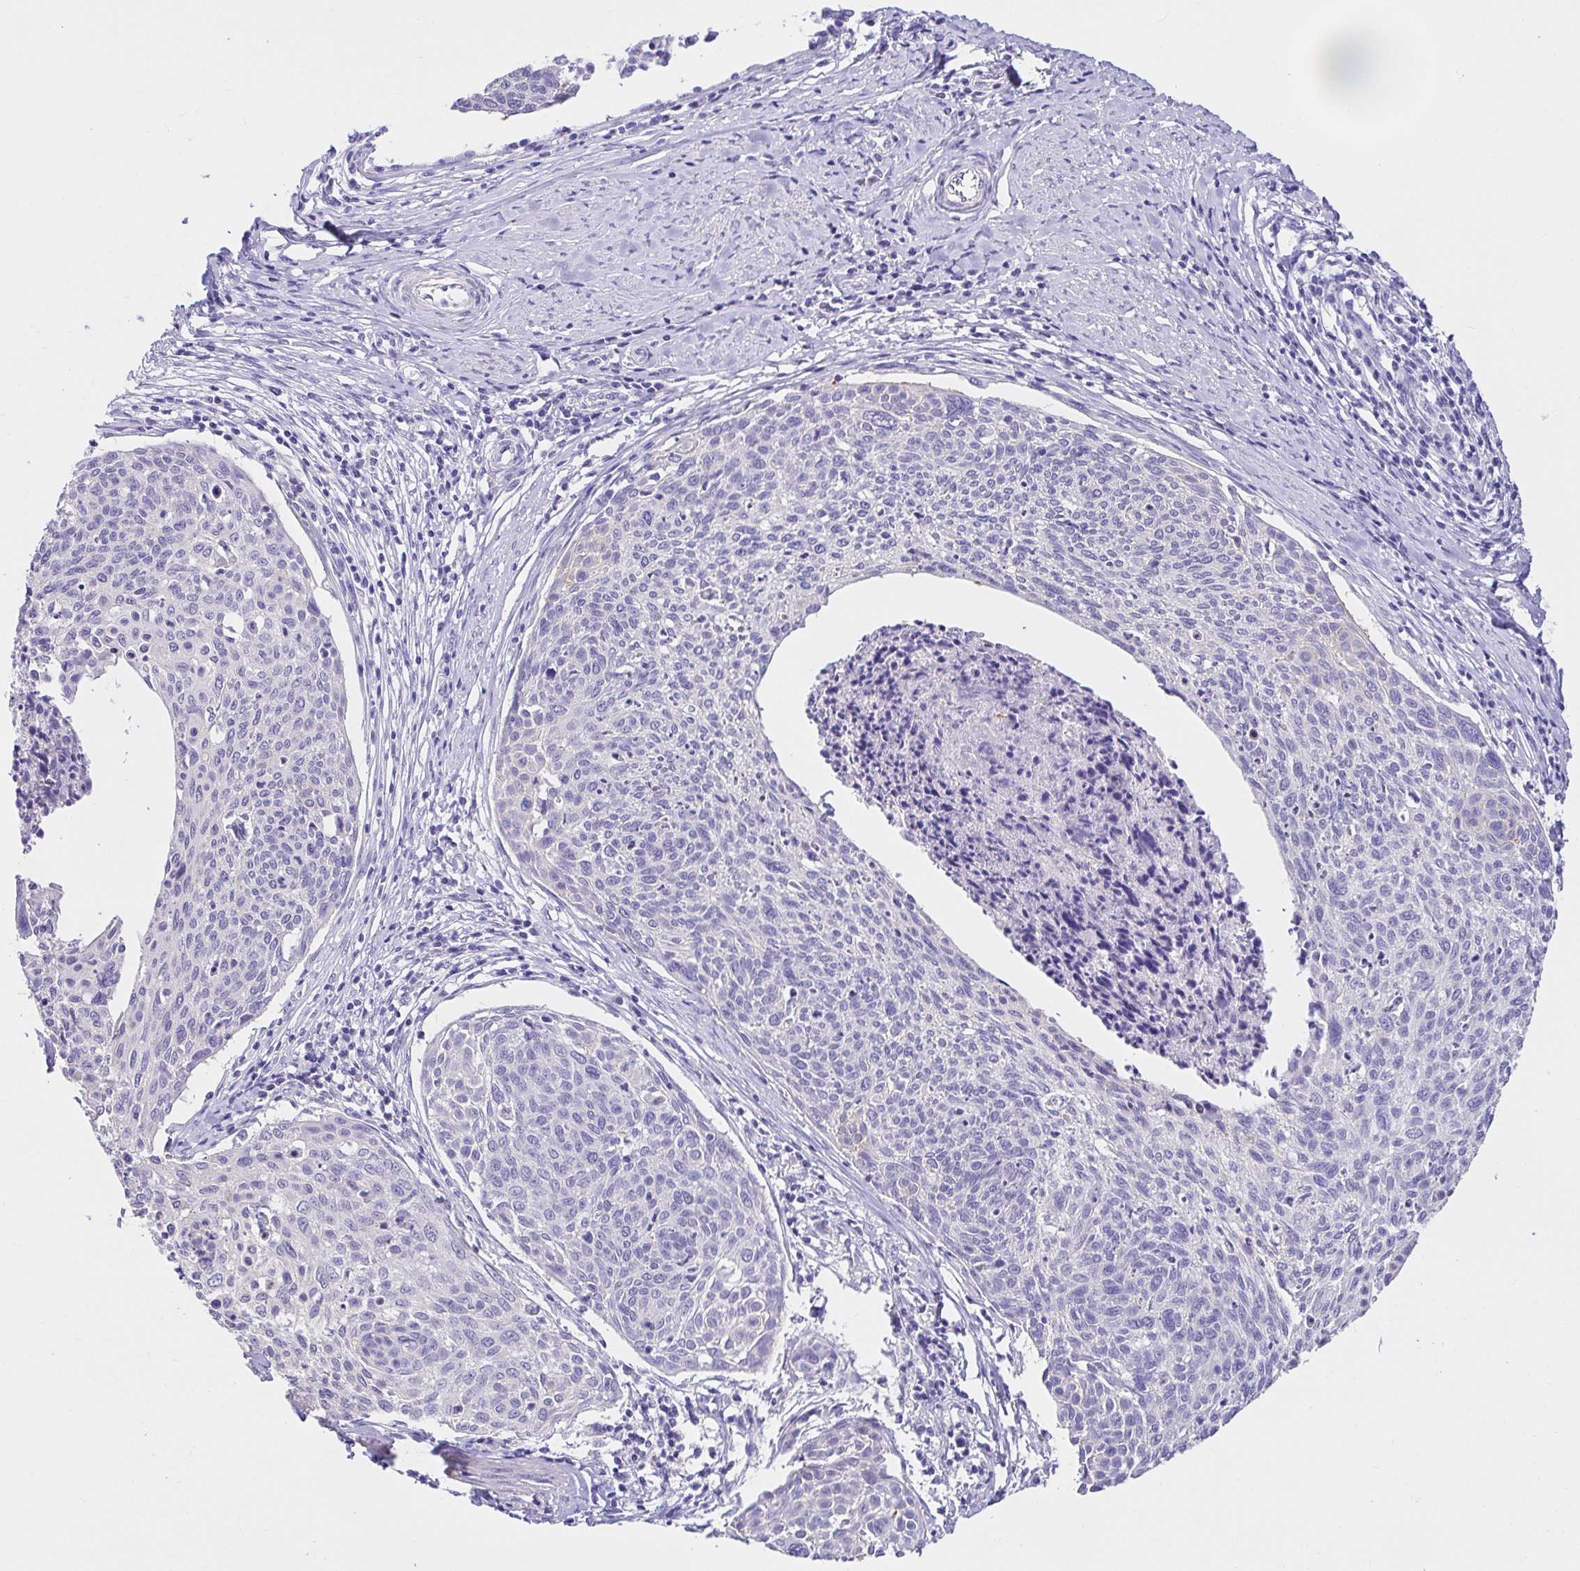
{"staining": {"intensity": "negative", "quantity": "none", "location": "none"}, "tissue": "cervical cancer", "cell_type": "Tumor cells", "image_type": "cancer", "snomed": [{"axis": "morphology", "description": "Squamous cell carcinoma, NOS"}, {"axis": "topography", "description": "Cervix"}], "caption": "A micrograph of human squamous cell carcinoma (cervical) is negative for staining in tumor cells. (Stains: DAB (3,3'-diaminobenzidine) immunohistochemistry (IHC) with hematoxylin counter stain, Microscopy: brightfield microscopy at high magnification).", "gene": "CDO1", "patient": {"sex": "female", "age": 49}}